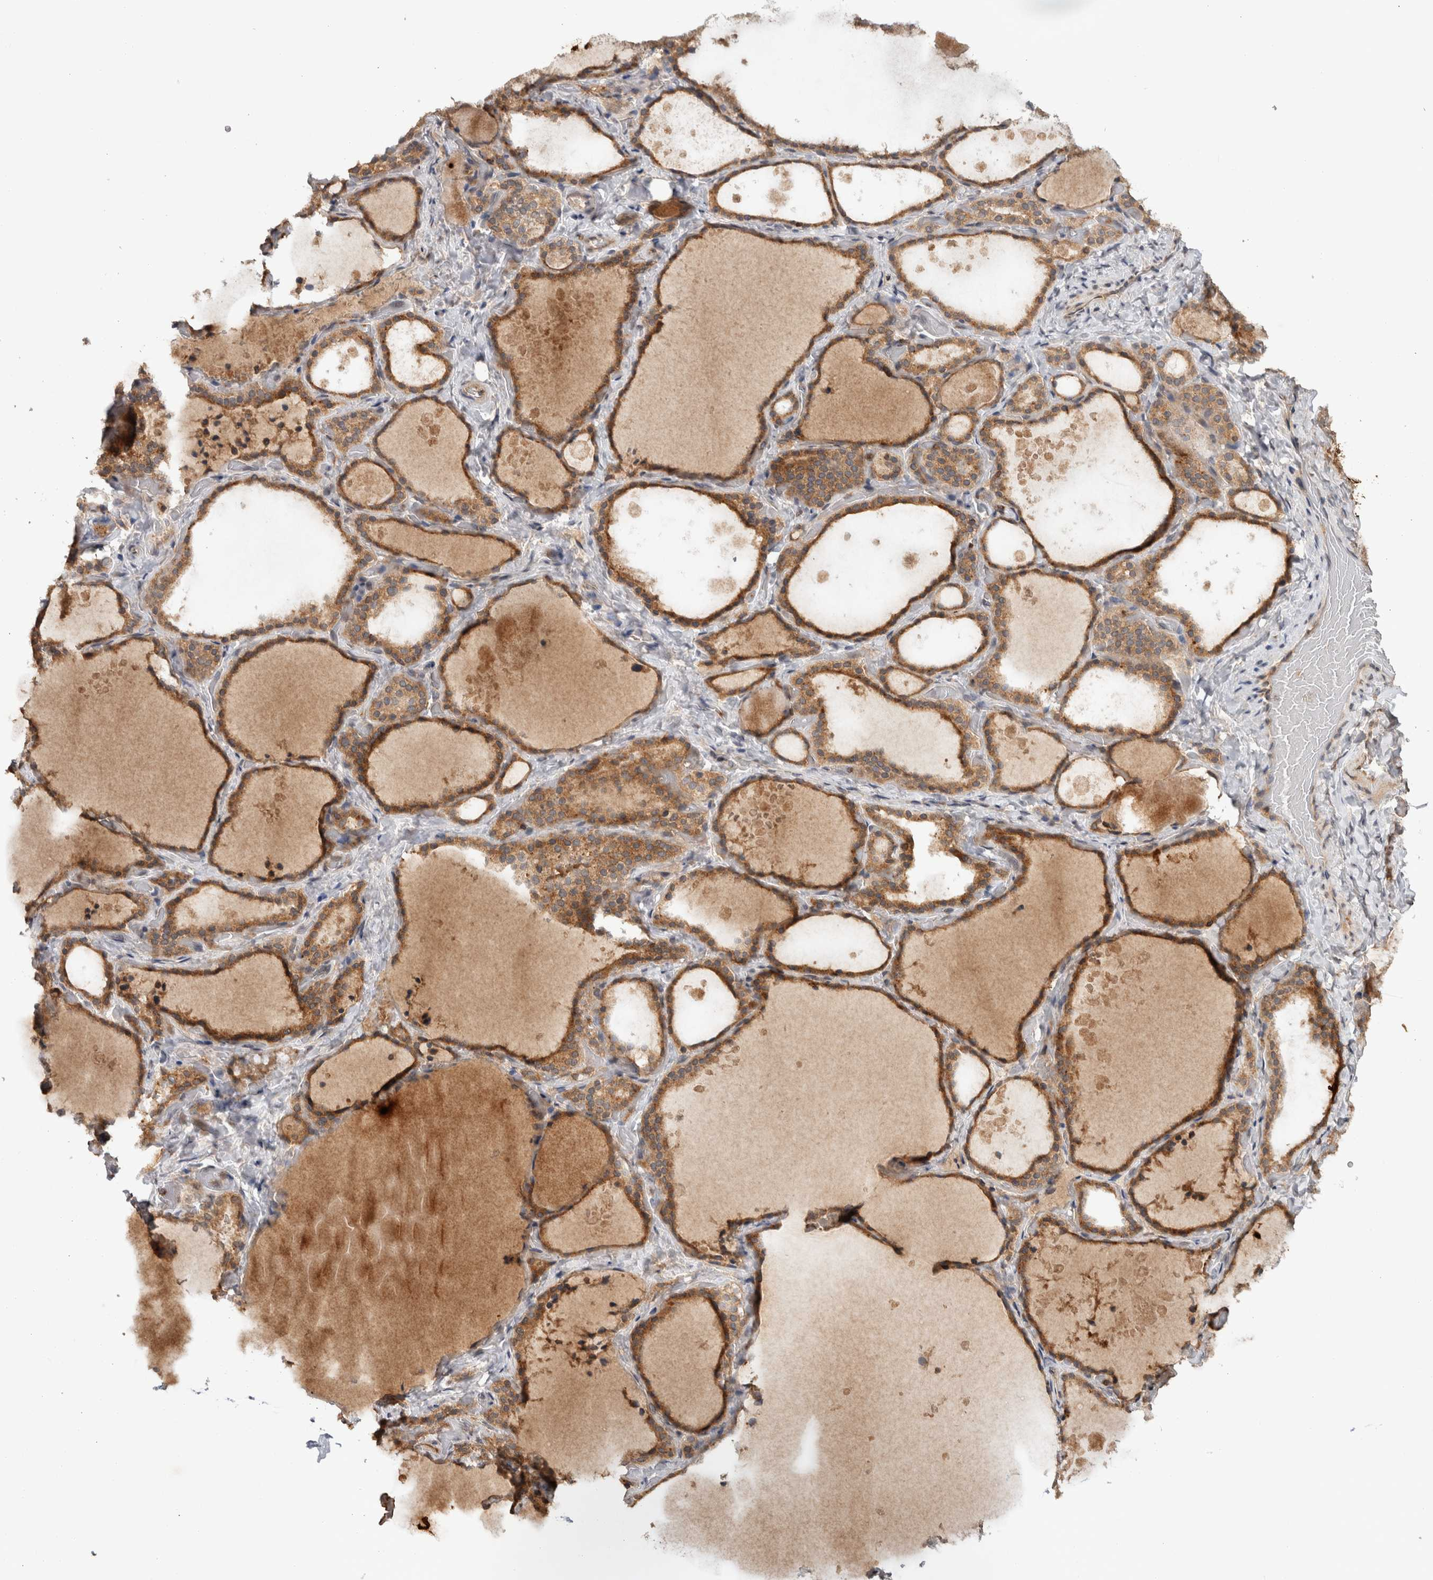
{"staining": {"intensity": "moderate", "quantity": ">75%", "location": "cytoplasmic/membranous"}, "tissue": "thyroid gland", "cell_type": "Glandular cells", "image_type": "normal", "snomed": [{"axis": "morphology", "description": "Normal tissue, NOS"}, {"axis": "topography", "description": "Thyroid gland"}], "caption": "Protein staining of unremarkable thyroid gland exhibits moderate cytoplasmic/membranous staining in approximately >75% of glandular cells. The protein is stained brown, and the nuclei are stained in blue (DAB (3,3'-diaminobenzidine) IHC with brightfield microscopy, high magnification).", "gene": "HMOX2", "patient": {"sex": "female", "age": 44}}